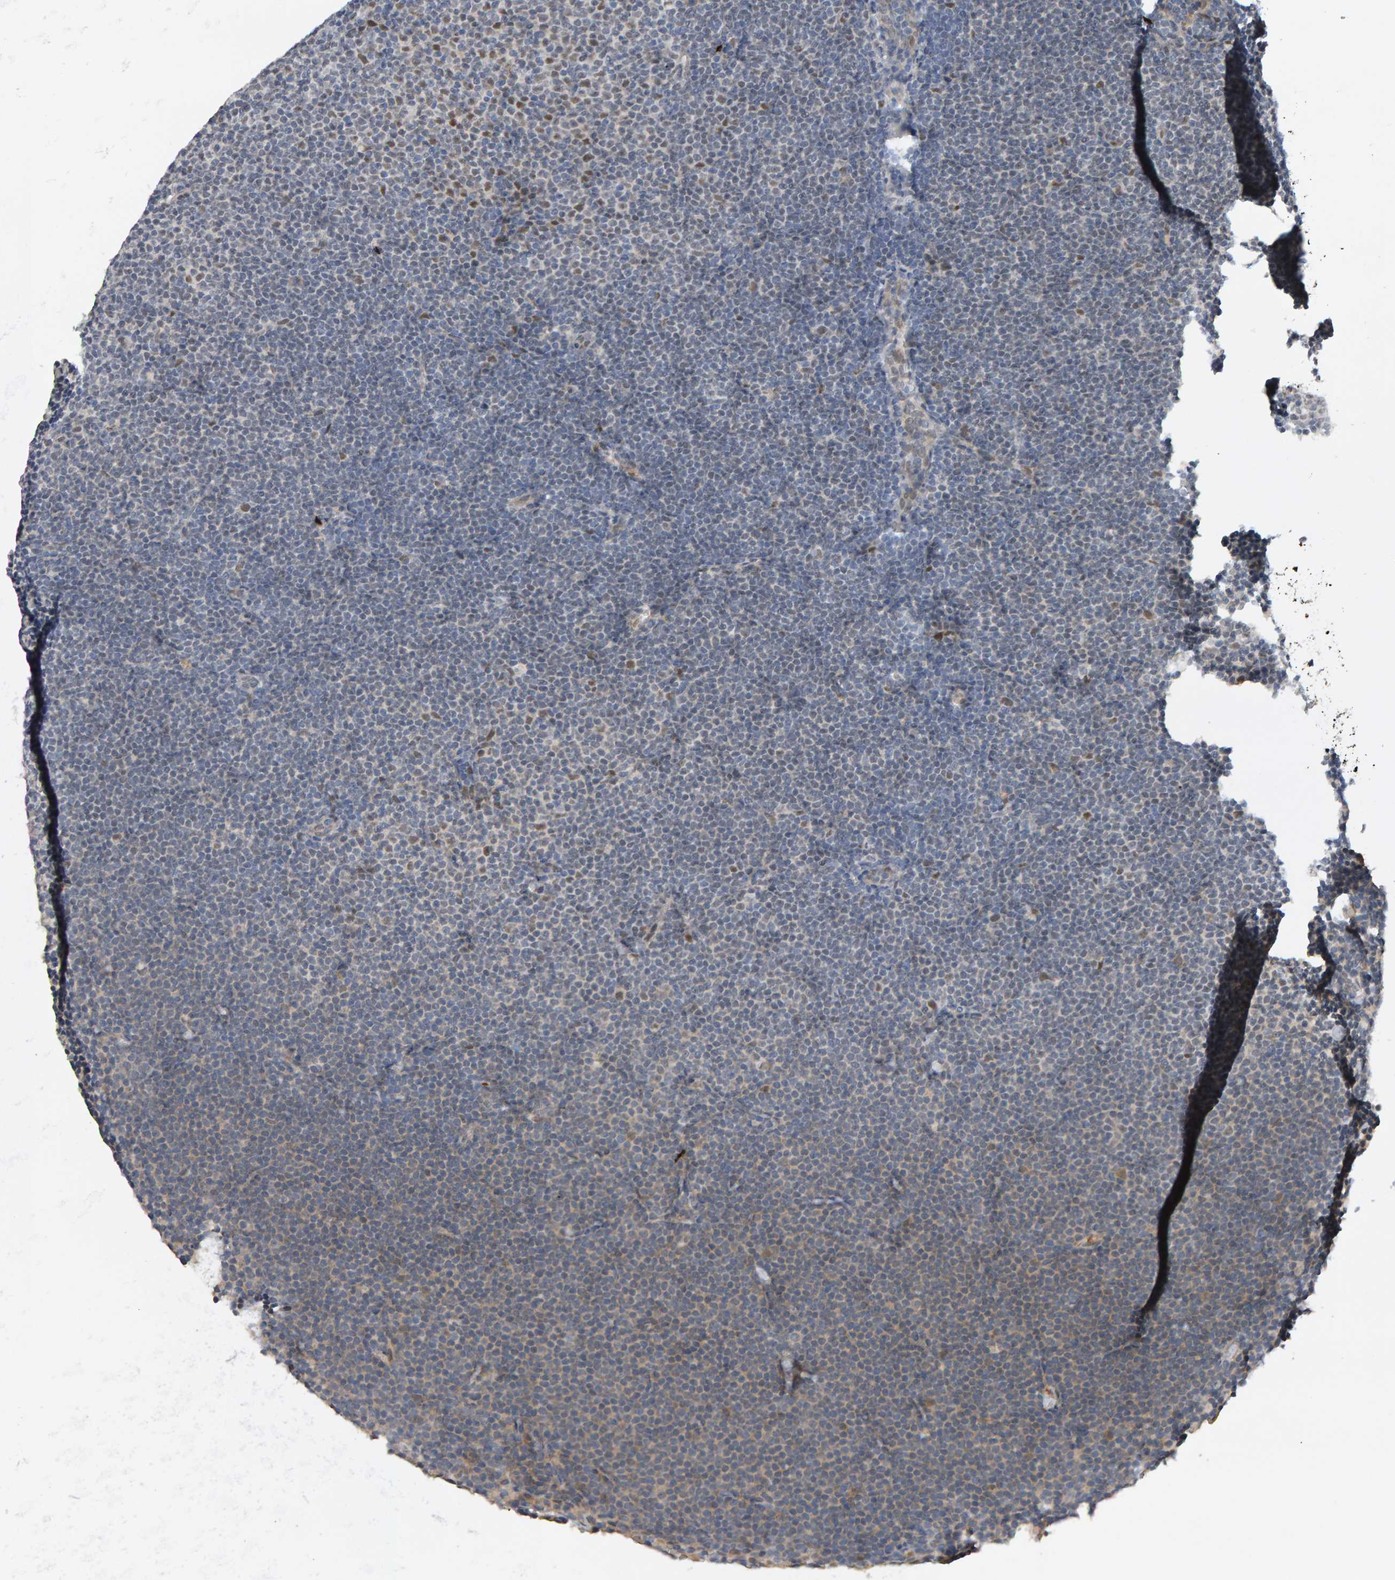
{"staining": {"intensity": "weak", "quantity": "<25%", "location": "nuclear"}, "tissue": "lymphoma", "cell_type": "Tumor cells", "image_type": "cancer", "snomed": [{"axis": "morphology", "description": "Malignant lymphoma, non-Hodgkin's type, Low grade"}, {"axis": "topography", "description": "Lymph node"}], "caption": "Immunohistochemical staining of lymphoma demonstrates no significant staining in tumor cells.", "gene": "IPO8", "patient": {"sex": "female", "age": 53}}